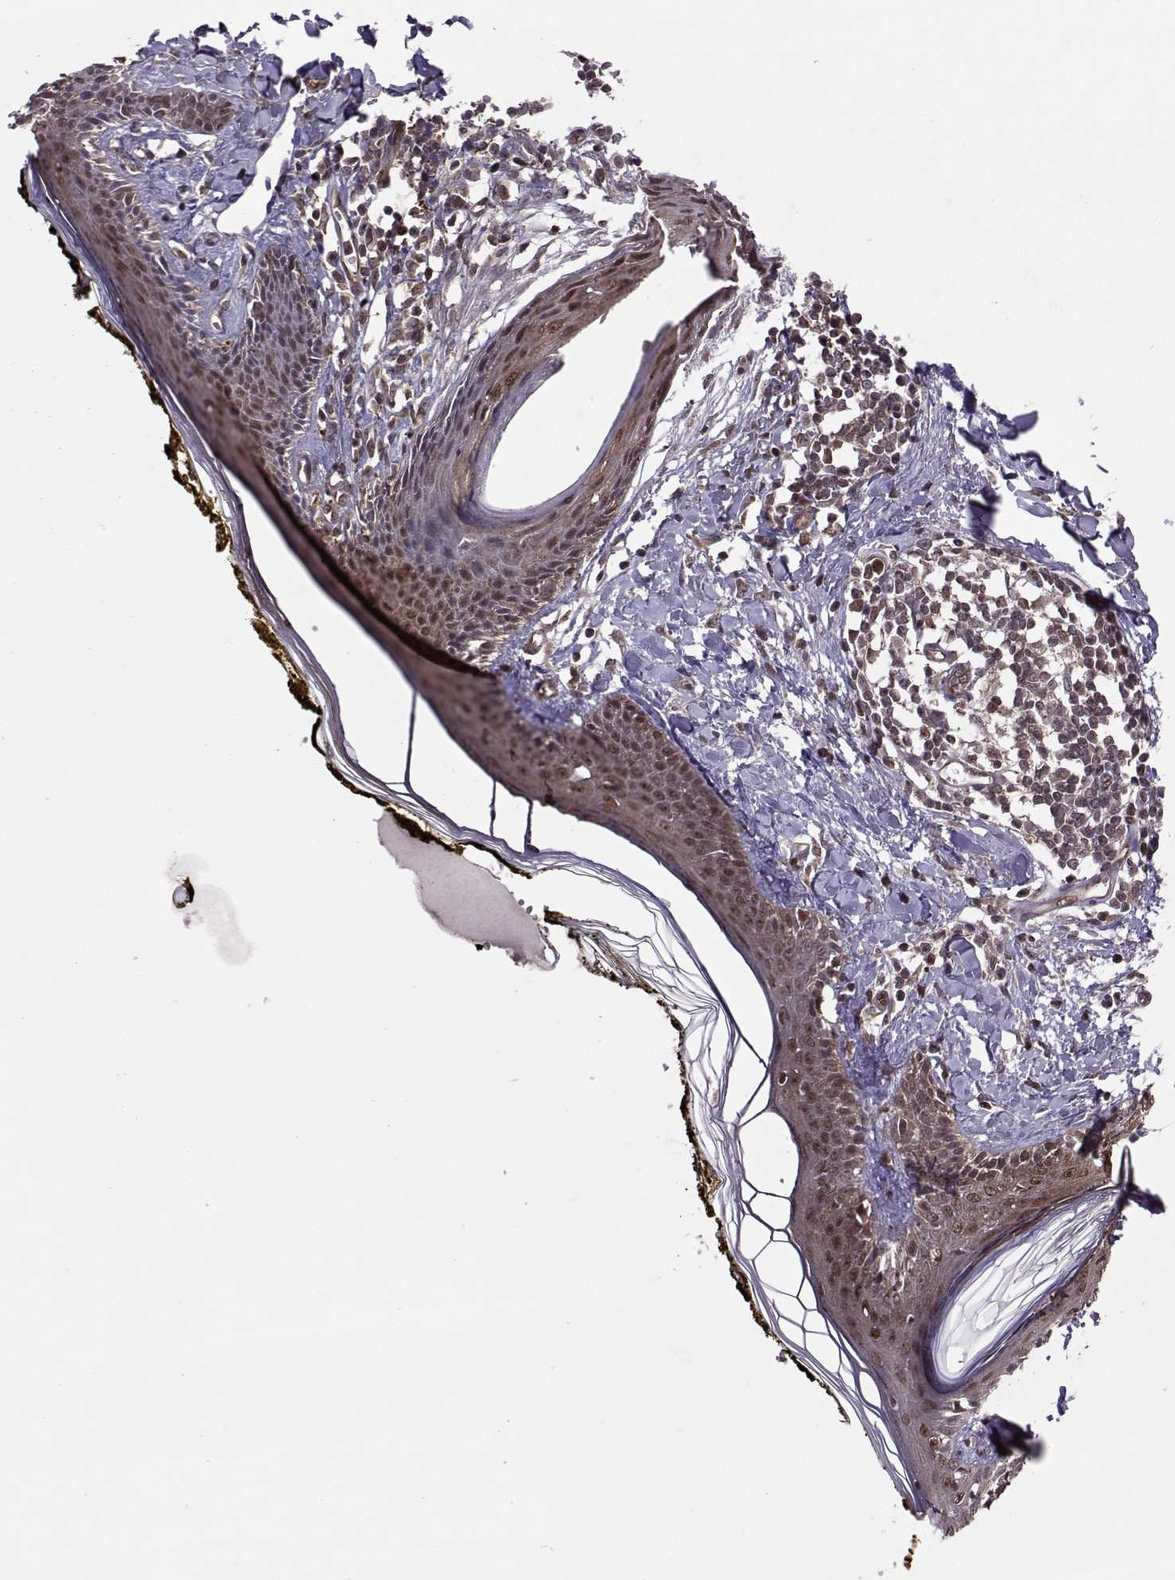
{"staining": {"intensity": "negative", "quantity": "none", "location": "none"}, "tissue": "skin", "cell_type": "Fibroblasts", "image_type": "normal", "snomed": [{"axis": "morphology", "description": "Normal tissue, NOS"}, {"axis": "topography", "description": "Skin"}], "caption": "Fibroblasts show no significant protein positivity in benign skin. The staining was performed using DAB to visualize the protein expression in brown, while the nuclei were stained in blue with hematoxylin (Magnification: 20x).", "gene": "PPP2R2A", "patient": {"sex": "male", "age": 76}}